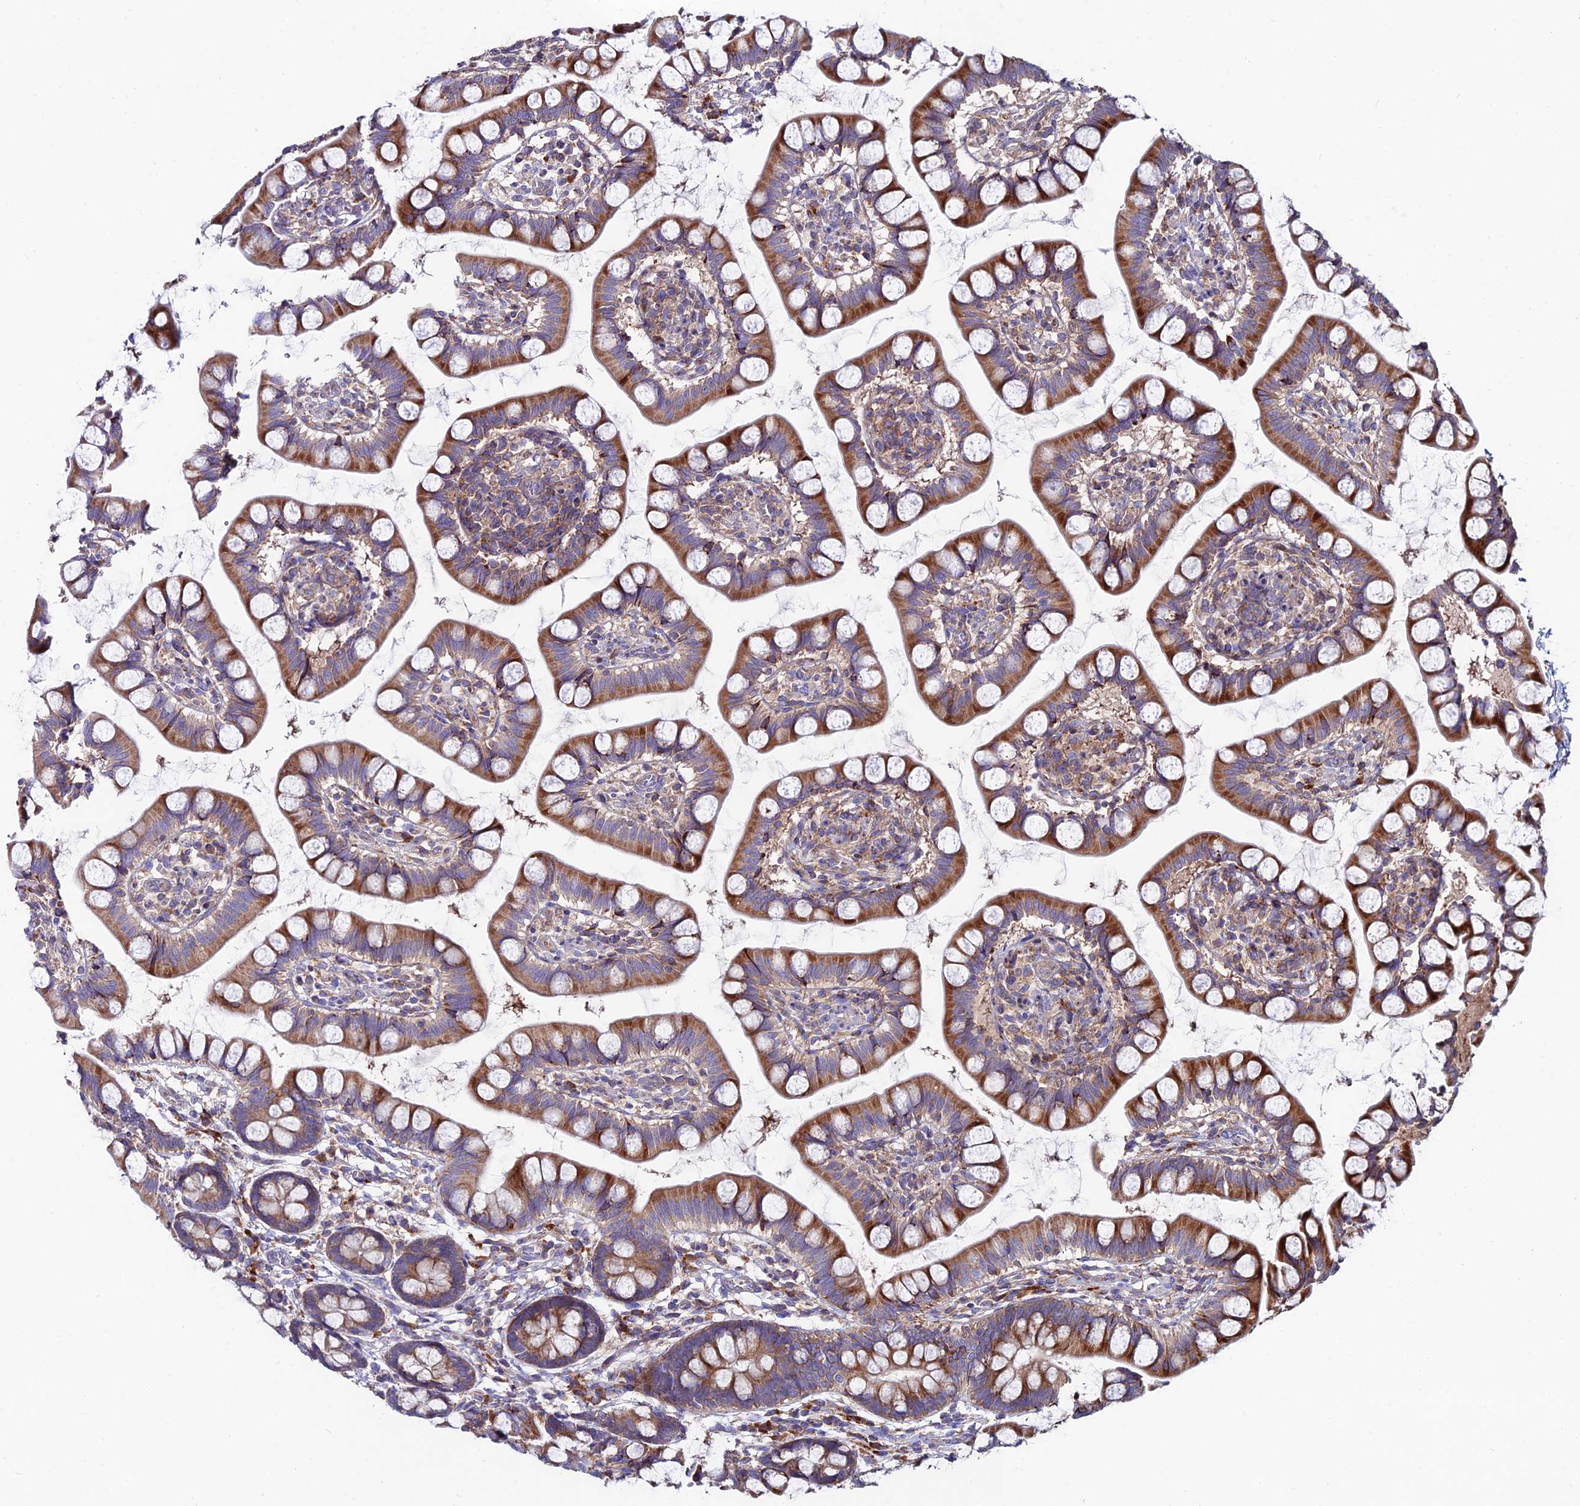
{"staining": {"intensity": "strong", "quantity": ">75%", "location": "cytoplasmic/membranous"}, "tissue": "small intestine", "cell_type": "Glandular cells", "image_type": "normal", "snomed": [{"axis": "morphology", "description": "Normal tissue, NOS"}, {"axis": "topography", "description": "Small intestine"}], "caption": "Benign small intestine shows strong cytoplasmic/membranous expression in approximately >75% of glandular cells, visualized by immunohistochemistry. The staining was performed using DAB, with brown indicating positive protein expression. Nuclei are stained blue with hematoxylin.", "gene": "EIF3K", "patient": {"sex": "male", "age": 52}}